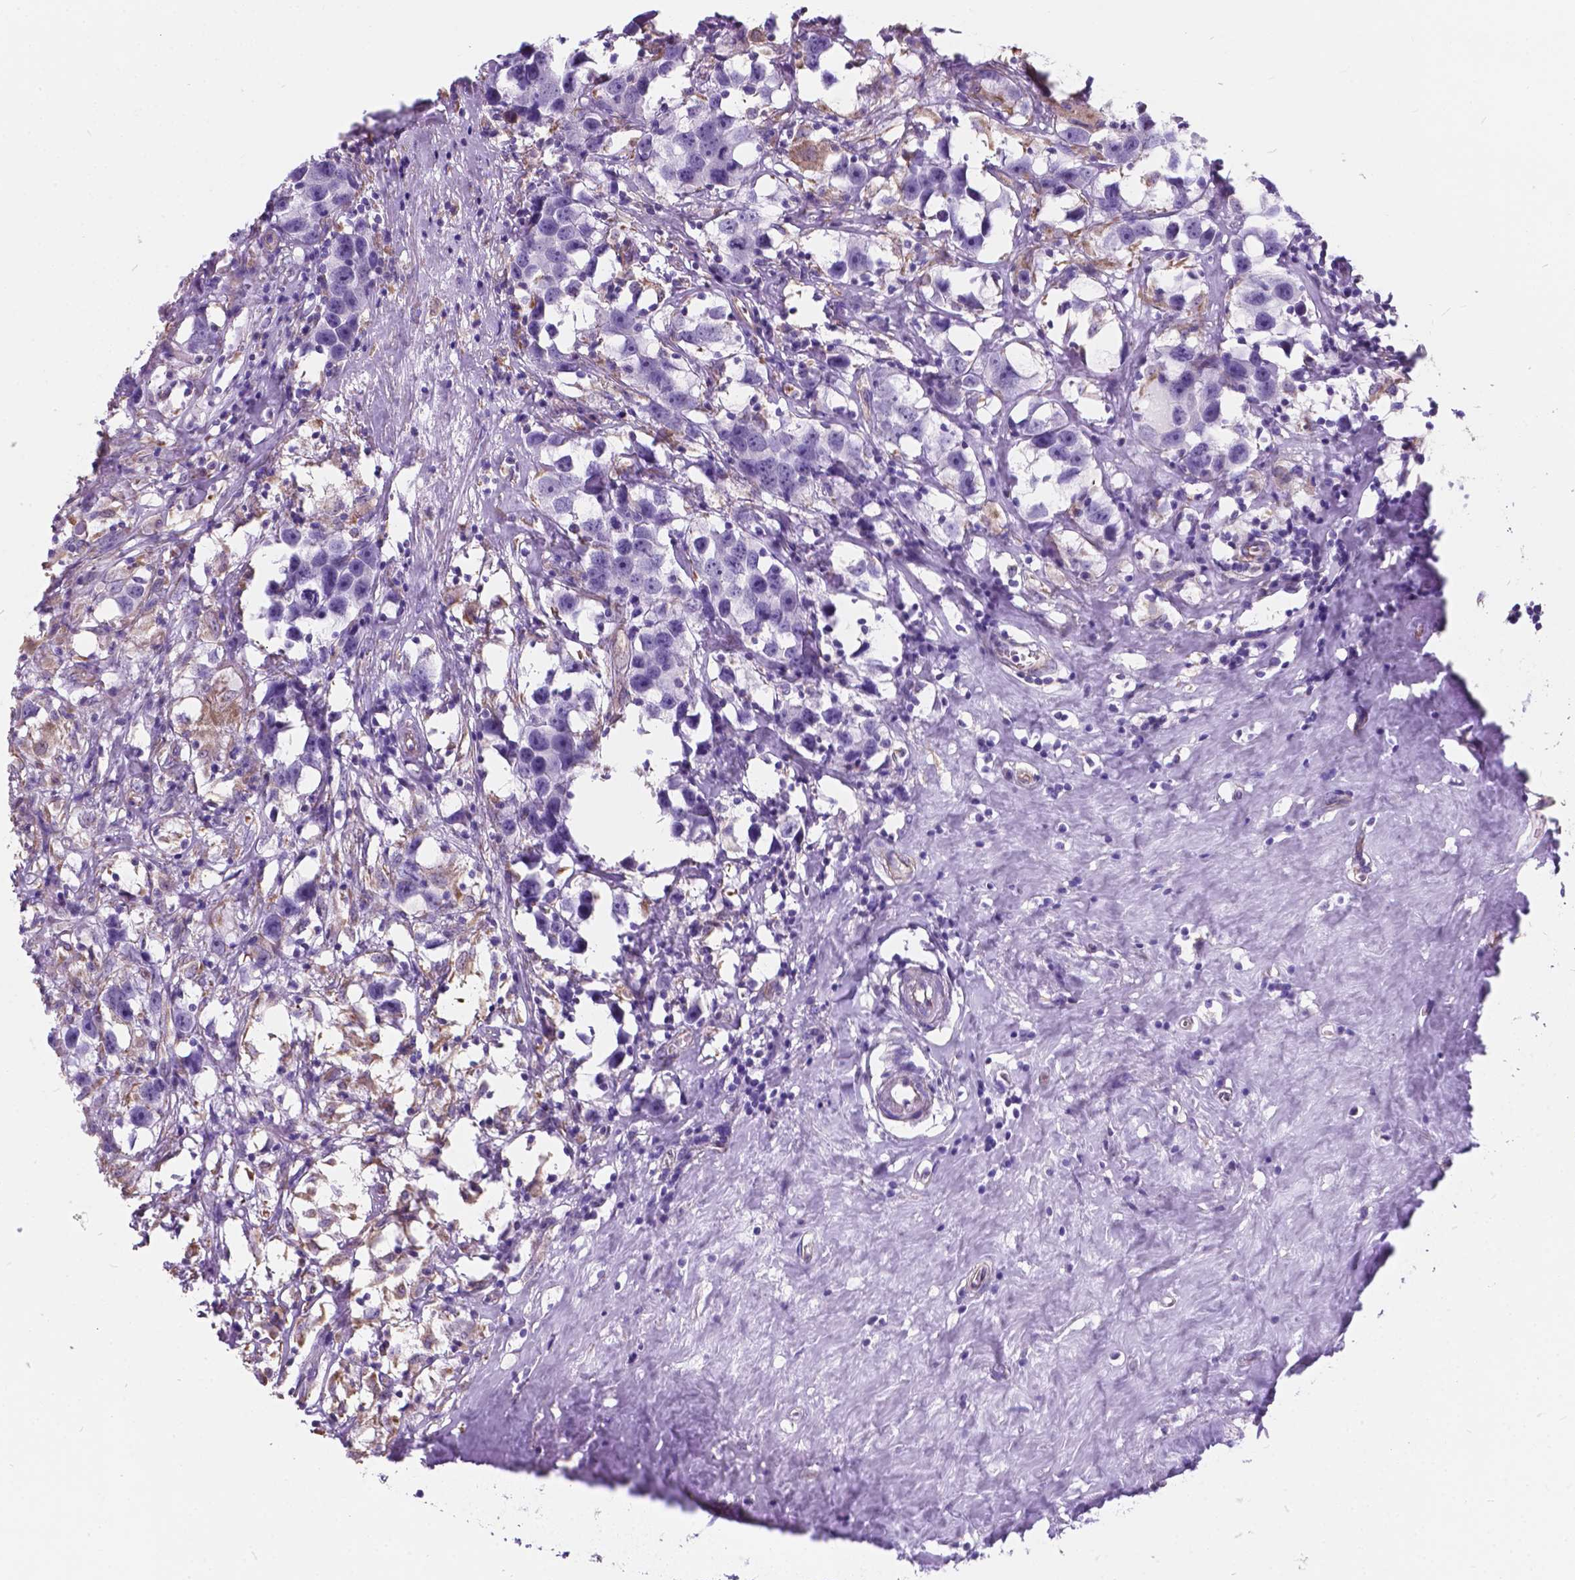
{"staining": {"intensity": "negative", "quantity": "none", "location": "none"}, "tissue": "testis cancer", "cell_type": "Tumor cells", "image_type": "cancer", "snomed": [{"axis": "morphology", "description": "Seminoma, NOS"}, {"axis": "topography", "description": "Testis"}], "caption": "Immunohistochemistry (IHC) of human testis seminoma exhibits no expression in tumor cells.", "gene": "AMOT", "patient": {"sex": "male", "age": 49}}